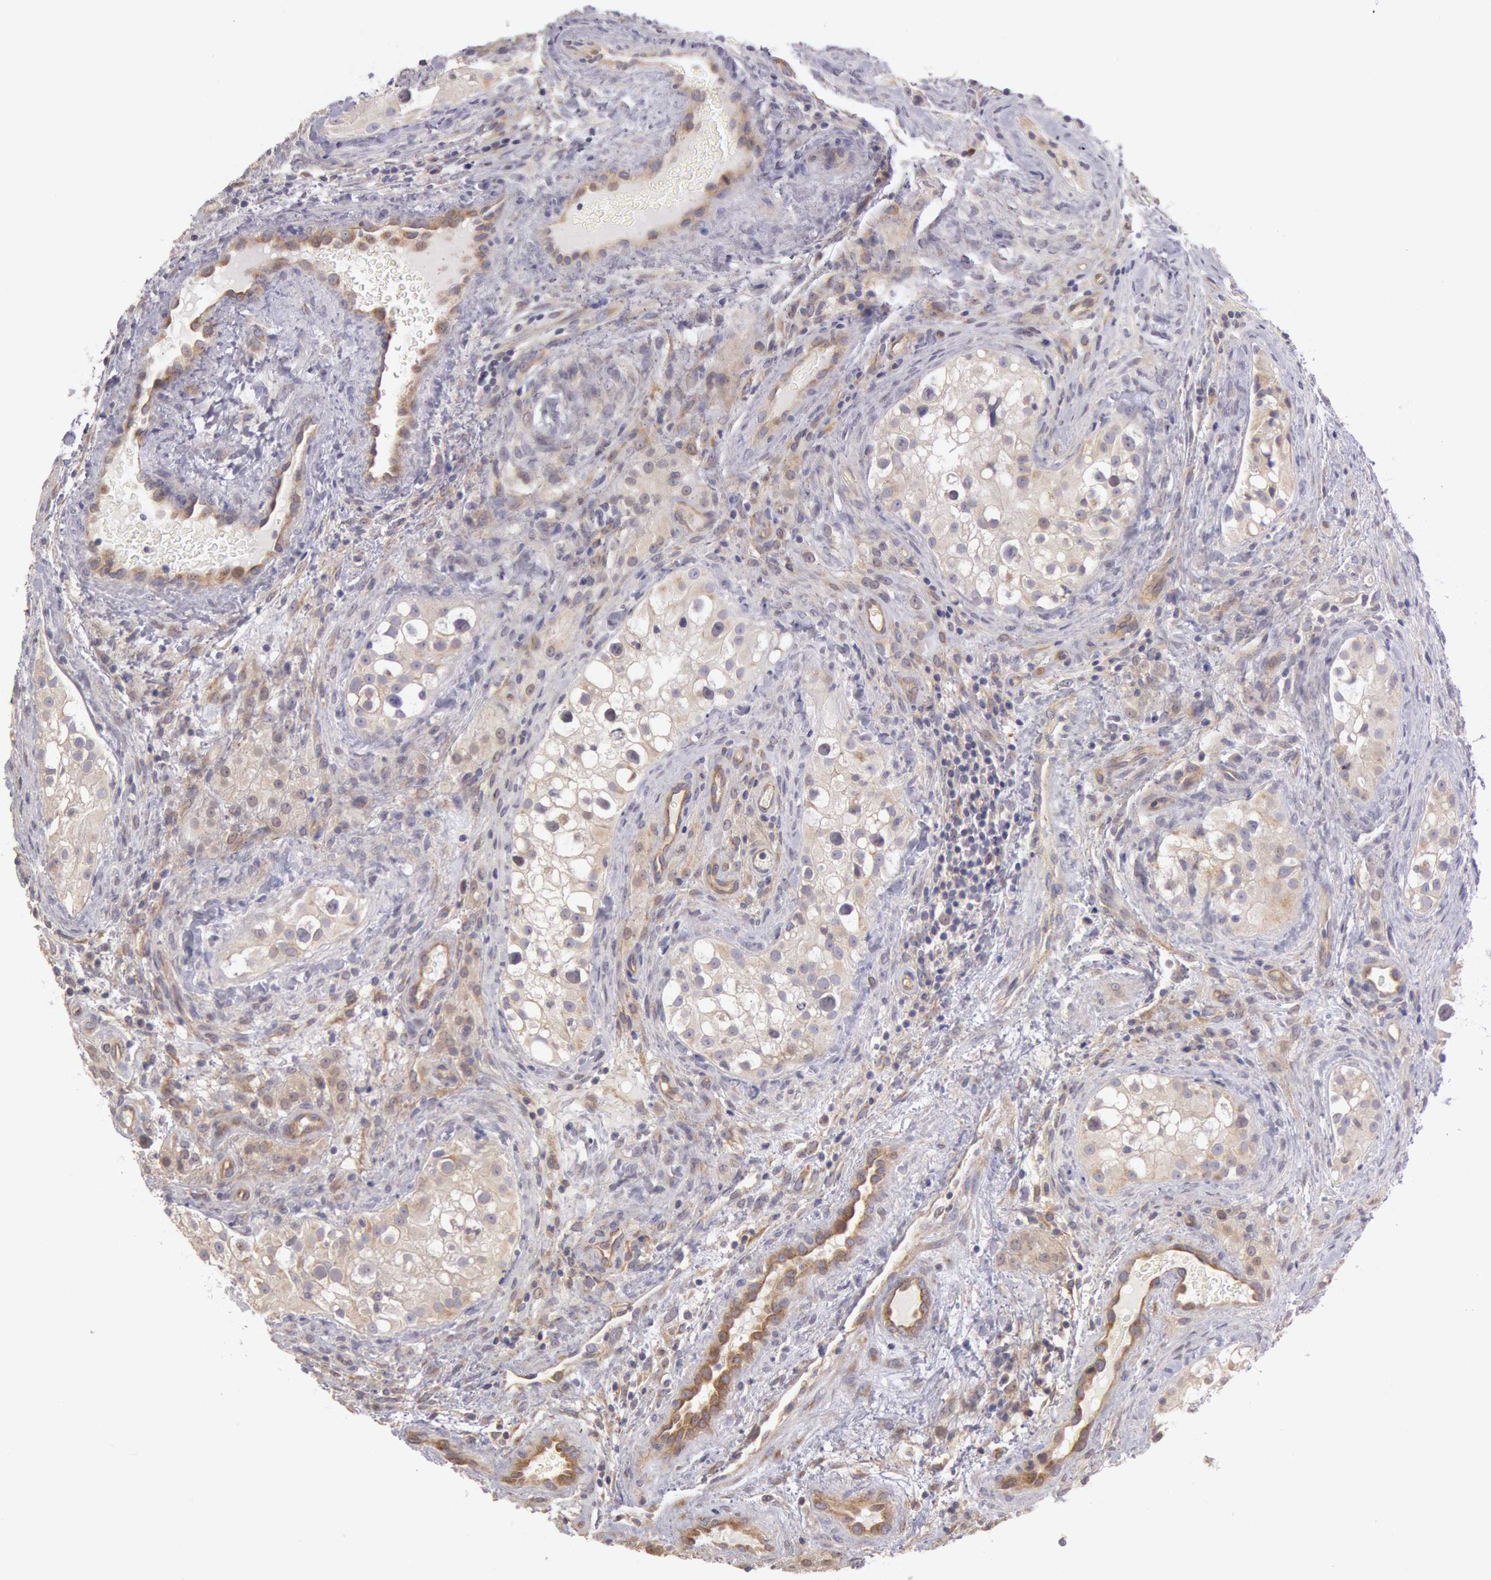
{"staining": {"intensity": "negative", "quantity": "none", "location": "none"}, "tissue": "testis cancer", "cell_type": "Tumor cells", "image_type": "cancer", "snomed": [{"axis": "morphology", "description": "Carcinoma, Embryonal, NOS"}, {"axis": "topography", "description": "Testis"}], "caption": "Immunohistochemistry image of neoplastic tissue: testis cancer stained with DAB displays no significant protein positivity in tumor cells.", "gene": "AMOTL1", "patient": {"sex": "male", "age": 31}}